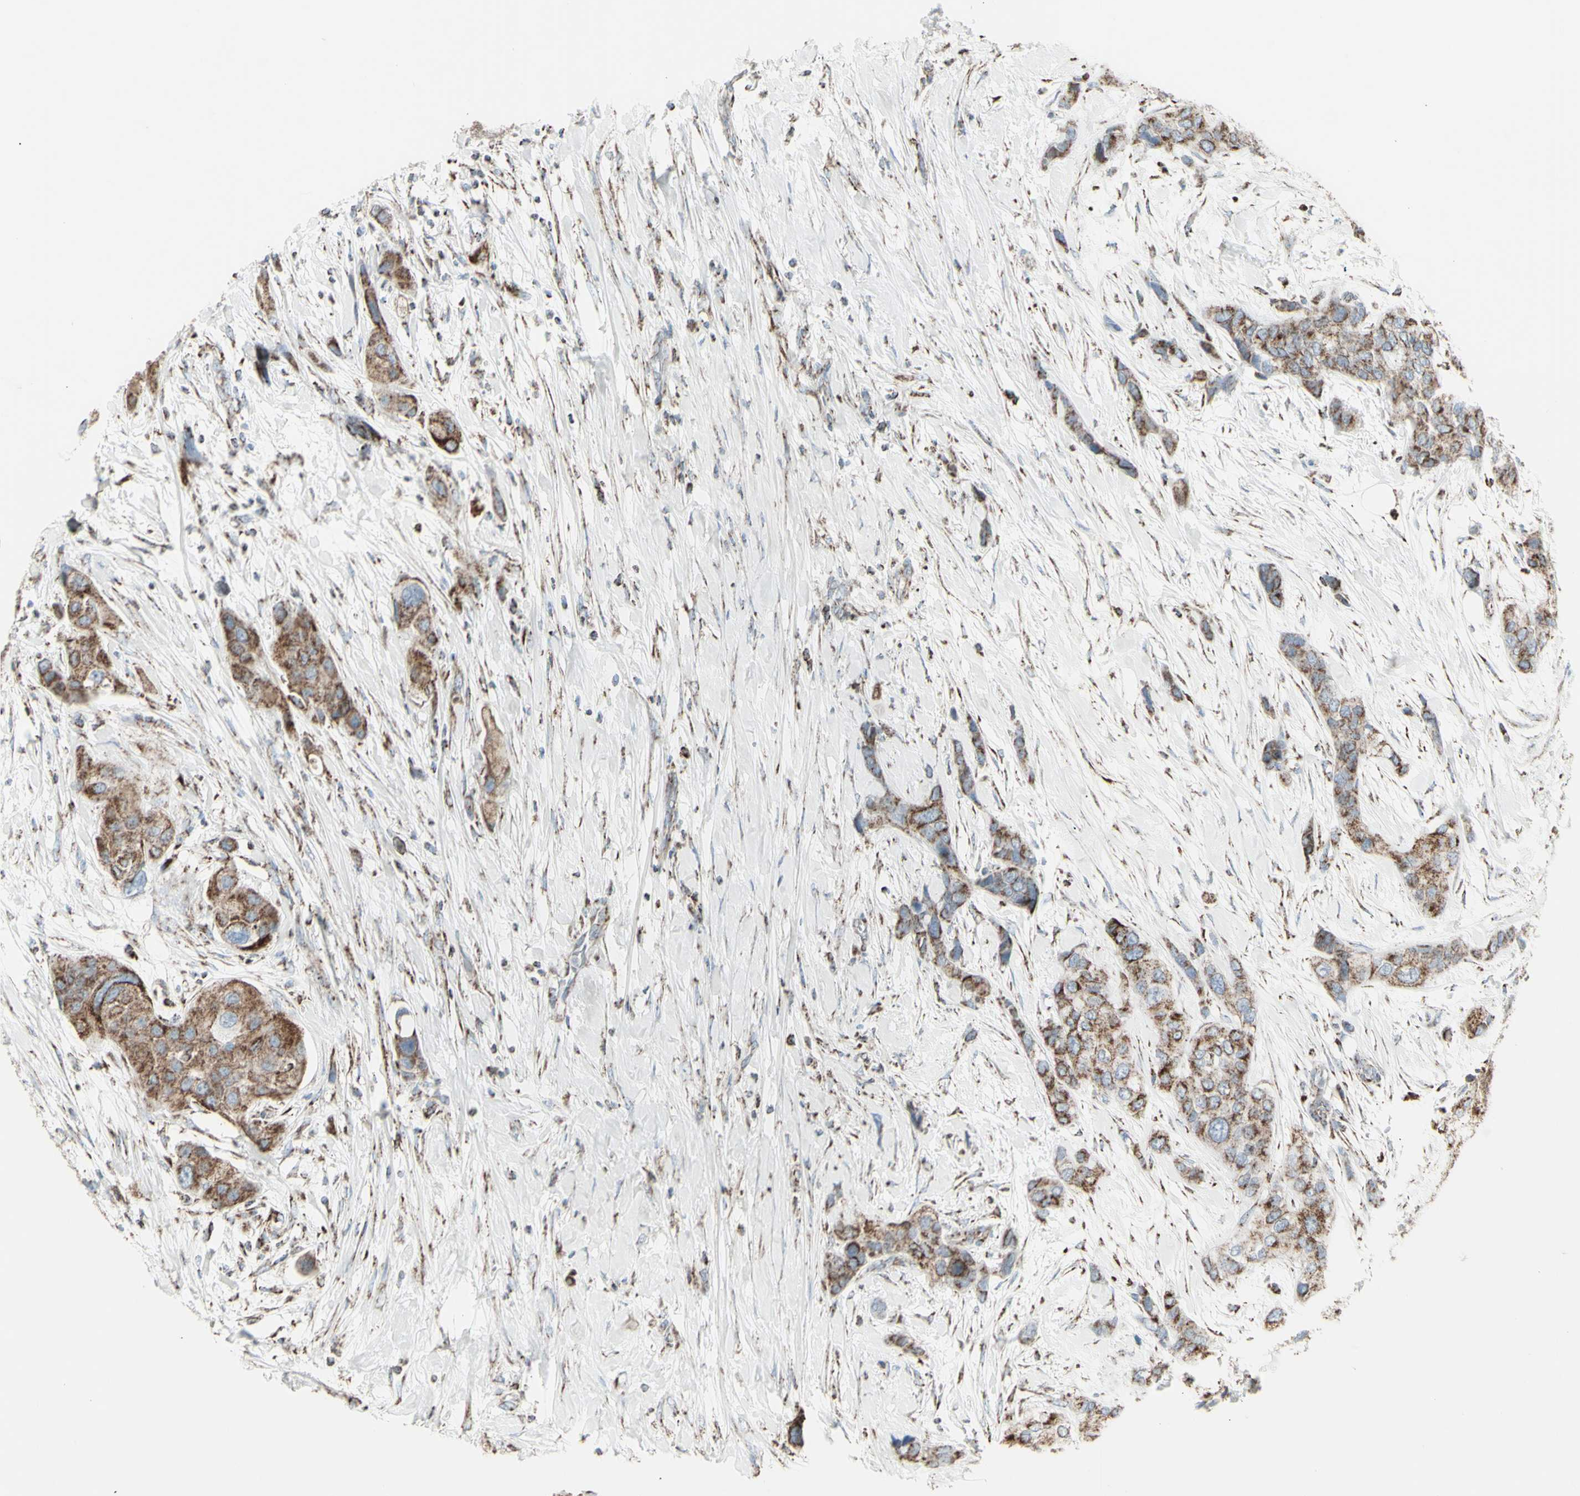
{"staining": {"intensity": "moderate", "quantity": ">75%", "location": "cytoplasmic/membranous"}, "tissue": "urothelial cancer", "cell_type": "Tumor cells", "image_type": "cancer", "snomed": [{"axis": "morphology", "description": "Urothelial carcinoma, High grade"}, {"axis": "topography", "description": "Urinary bladder"}], "caption": "The micrograph reveals staining of urothelial cancer, revealing moderate cytoplasmic/membranous protein positivity (brown color) within tumor cells.", "gene": "PLGRKT", "patient": {"sex": "female", "age": 56}}